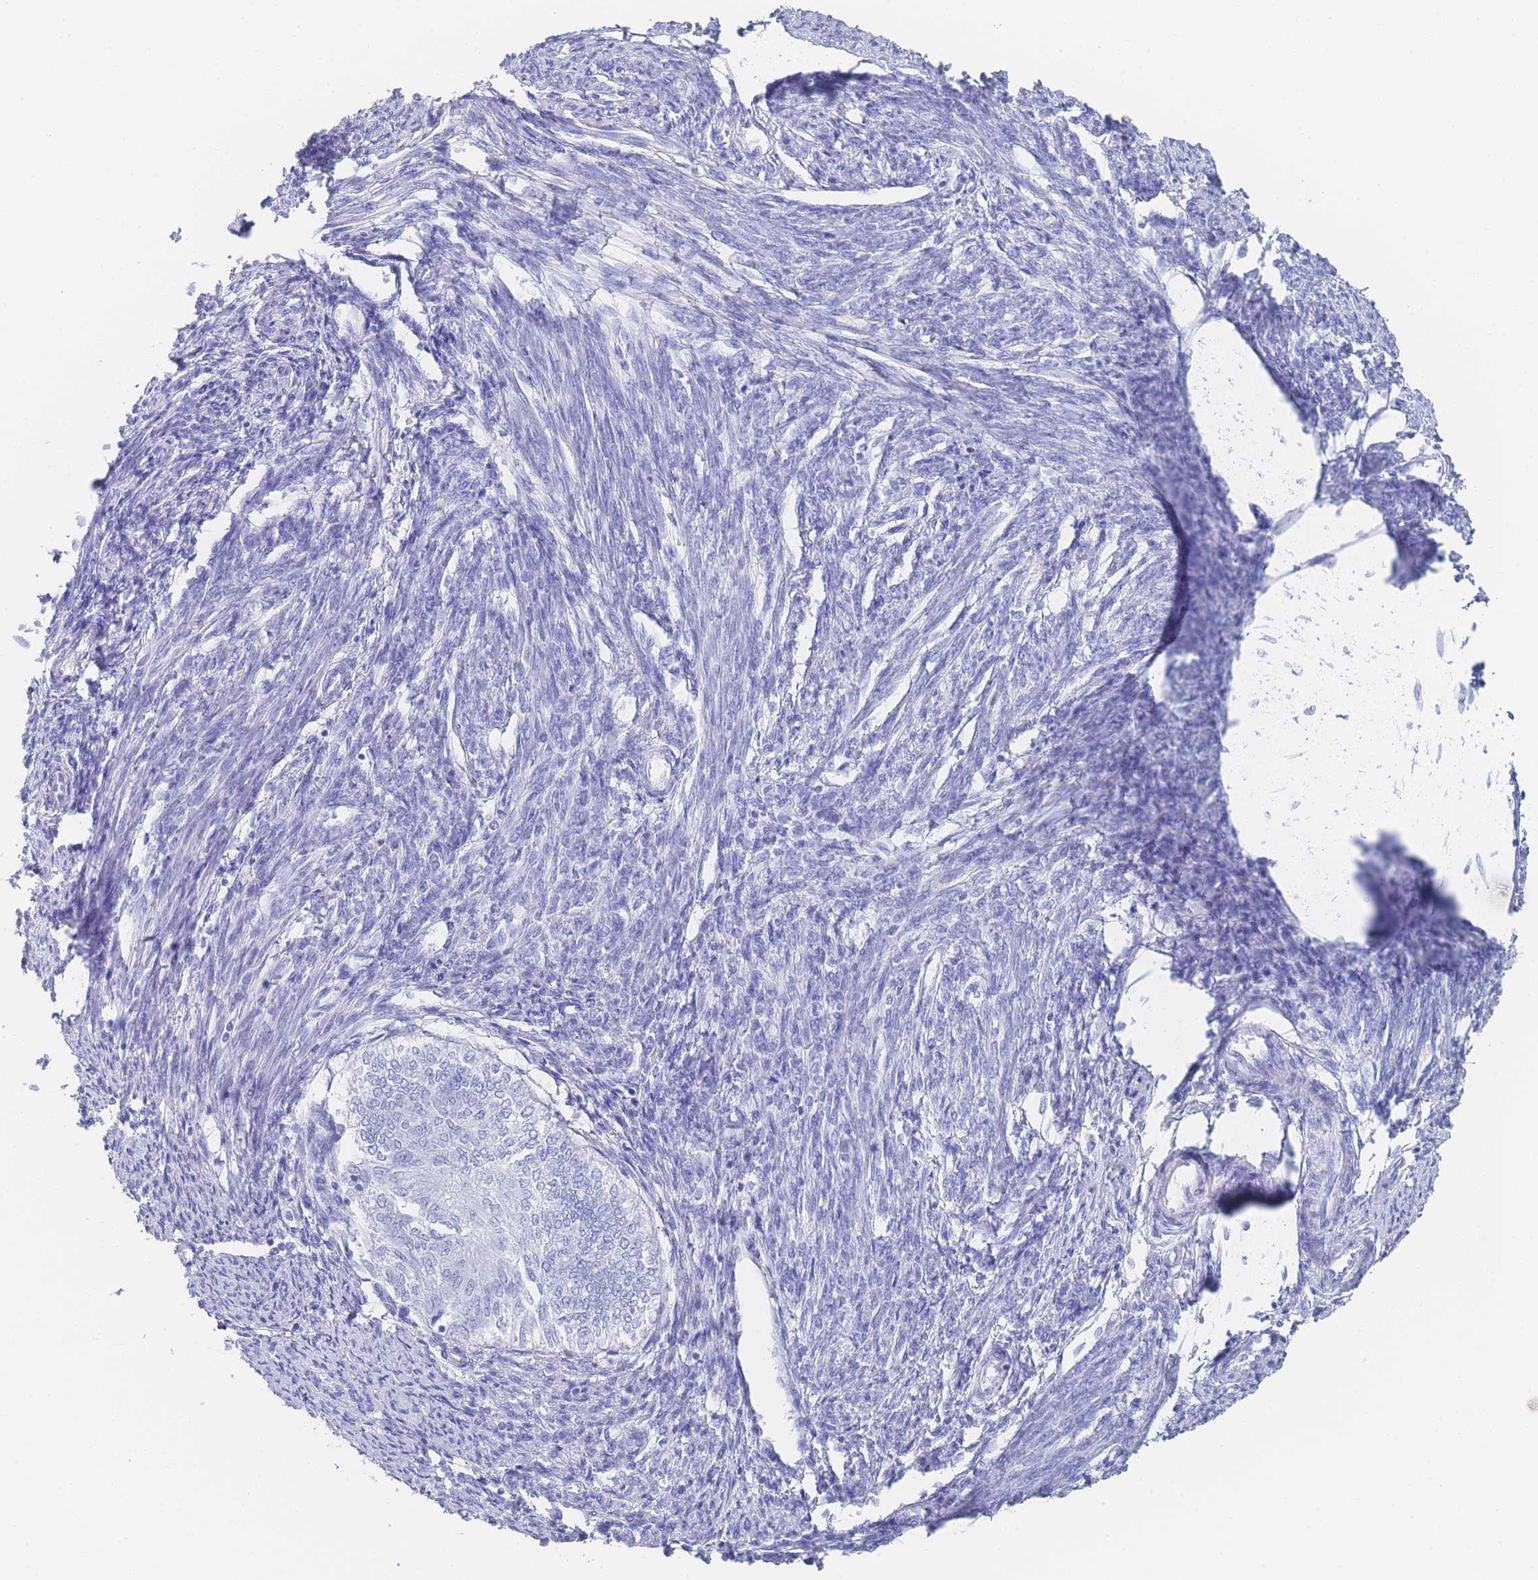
{"staining": {"intensity": "negative", "quantity": "none", "location": "none"}, "tissue": "smooth muscle", "cell_type": "Smooth muscle cells", "image_type": "normal", "snomed": [{"axis": "morphology", "description": "Normal tissue, NOS"}, {"axis": "topography", "description": "Smooth muscle"}, {"axis": "topography", "description": "Uterus"}], "caption": "Smooth muscle cells show no significant staining in unremarkable smooth muscle. (Stains: DAB (3,3'-diaminobenzidine) immunohistochemistry (IHC) with hematoxylin counter stain, Microscopy: brightfield microscopy at high magnification).", "gene": "LRRC37A2", "patient": {"sex": "female", "age": 59}}